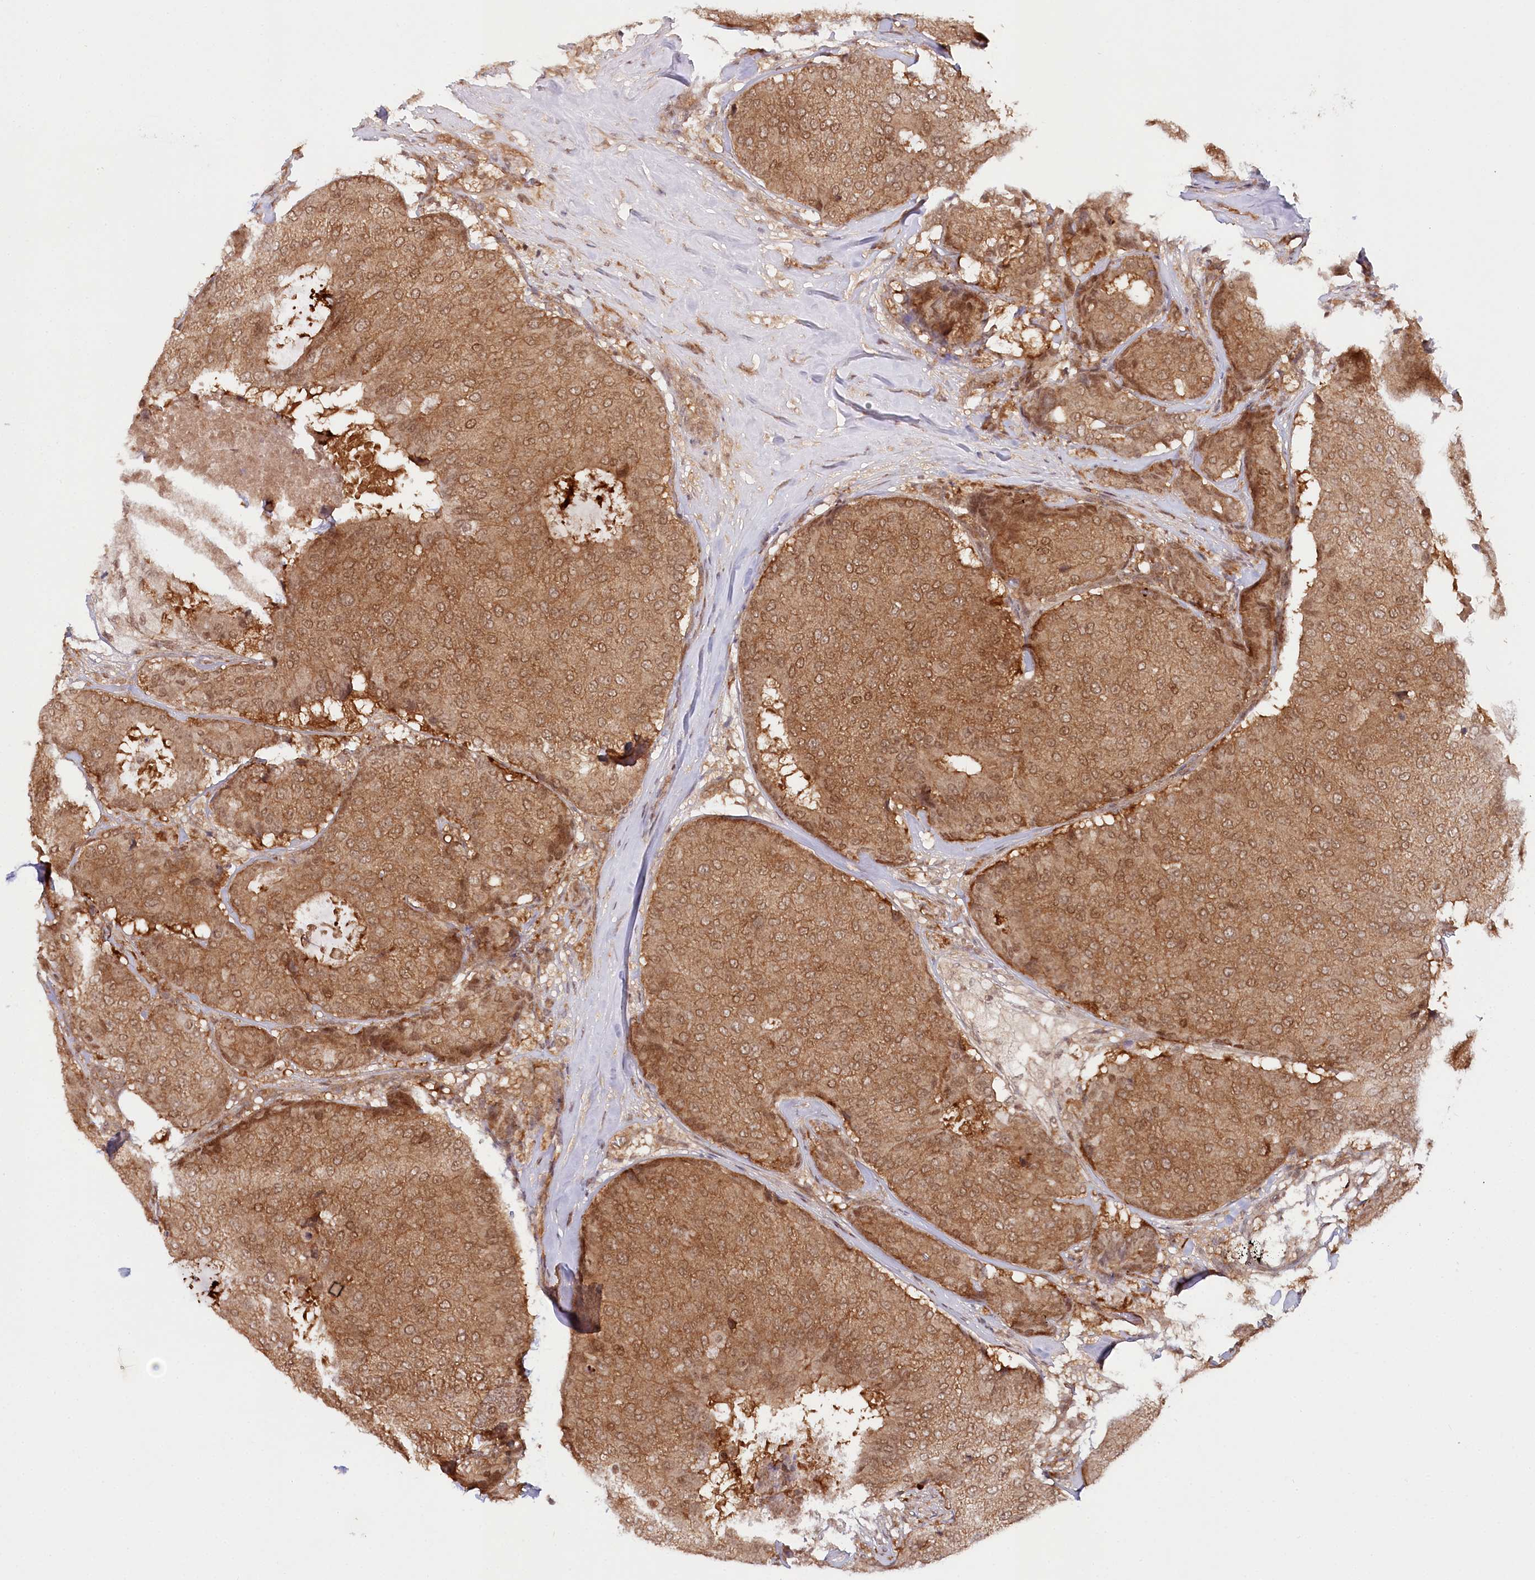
{"staining": {"intensity": "moderate", "quantity": ">75%", "location": "cytoplasmic/membranous,nuclear"}, "tissue": "breast cancer", "cell_type": "Tumor cells", "image_type": "cancer", "snomed": [{"axis": "morphology", "description": "Duct carcinoma"}, {"axis": "topography", "description": "Breast"}], "caption": "Protein staining shows moderate cytoplasmic/membranous and nuclear positivity in approximately >75% of tumor cells in breast cancer (intraductal carcinoma).", "gene": "CCDC65", "patient": {"sex": "female", "age": 75}}